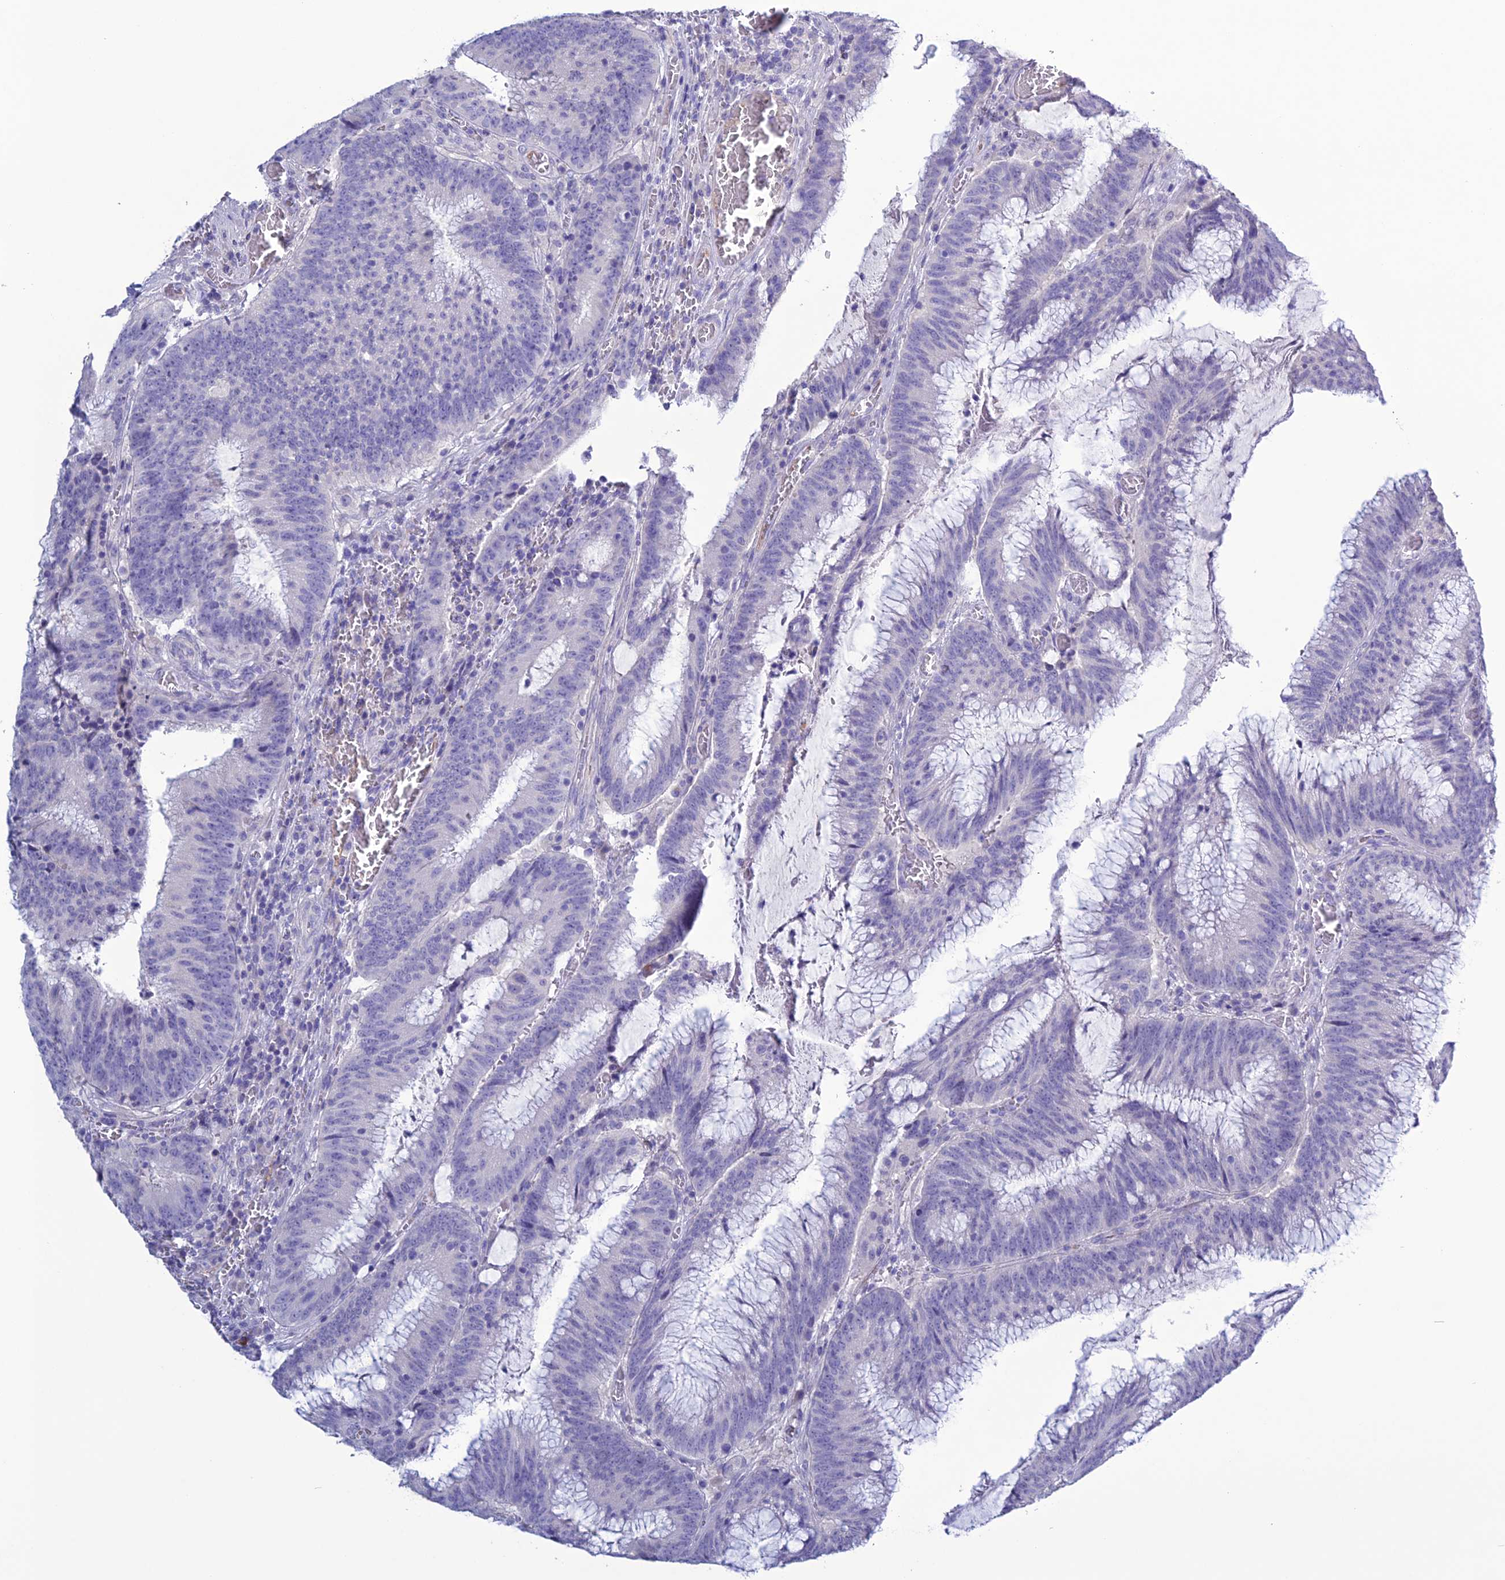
{"staining": {"intensity": "negative", "quantity": "none", "location": "none"}, "tissue": "colorectal cancer", "cell_type": "Tumor cells", "image_type": "cancer", "snomed": [{"axis": "morphology", "description": "Adenocarcinoma, NOS"}, {"axis": "topography", "description": "Rectum"}], "caption": "This is an immunohistochemistry (IHC) micrograph of human adenocarcinoma (colorectal). There is no expression in tumor cells.", "gene": "CLEC2L", "patient": {"sex": "female", "age": 77}}